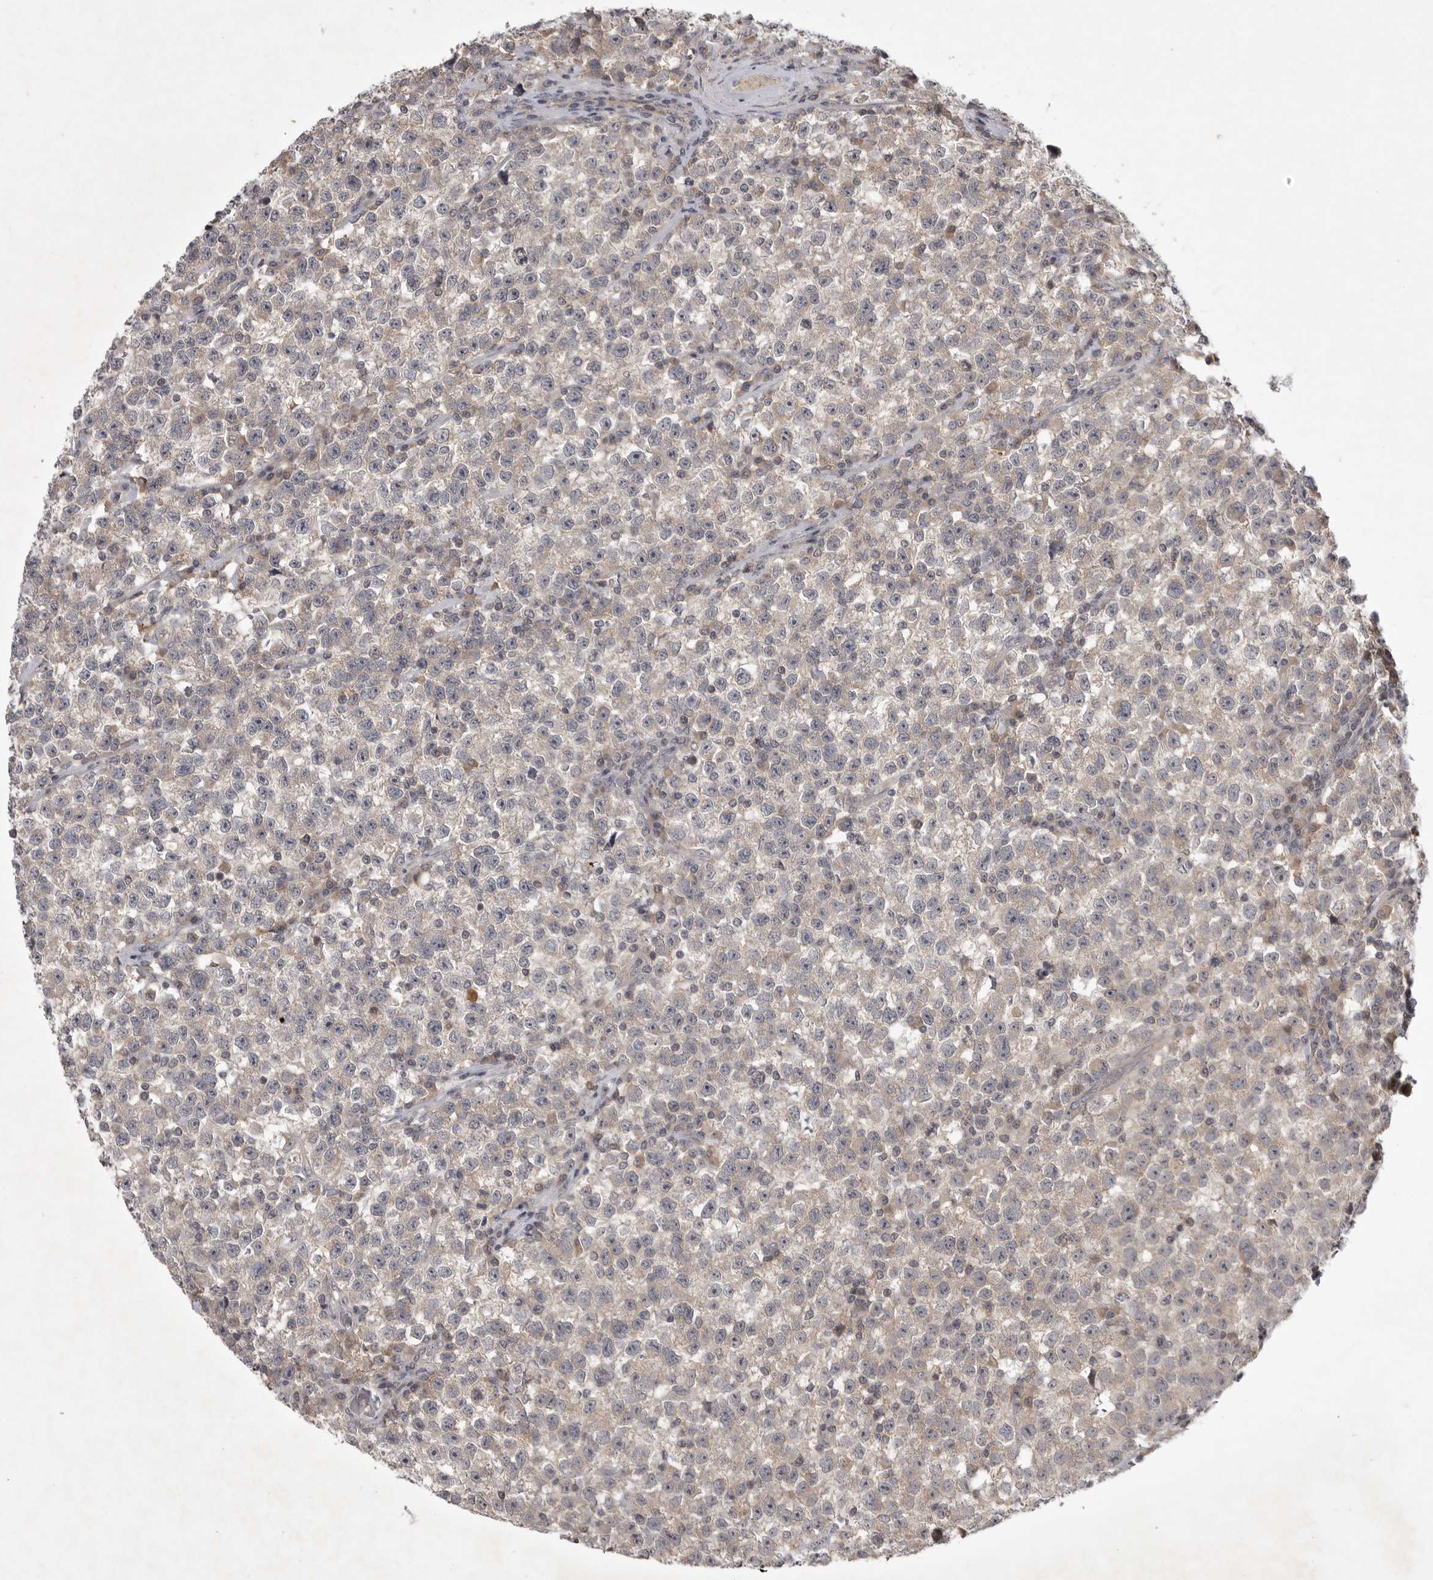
{"staining": {"intensity": "negative", "quantity": "none", "location": "none"}, "tissue": "testis cancer", "cell_type": "Tumor cells", "image_type": "cancer", "snomed": [{"axis": "morphology", "description": "Seminoma, NOS"}, {"axis": "topography", "description": "Testis"}], "caption": "This photomicrograph is of seminoma (testis) stained with immunohistochemistry (IHC) to label a protein in brown with the nuclei are counter-stained blue. There is no expression in tumor cells.", "gene": "UBE3D", "patient": {"sex": "male", "age": 22}}